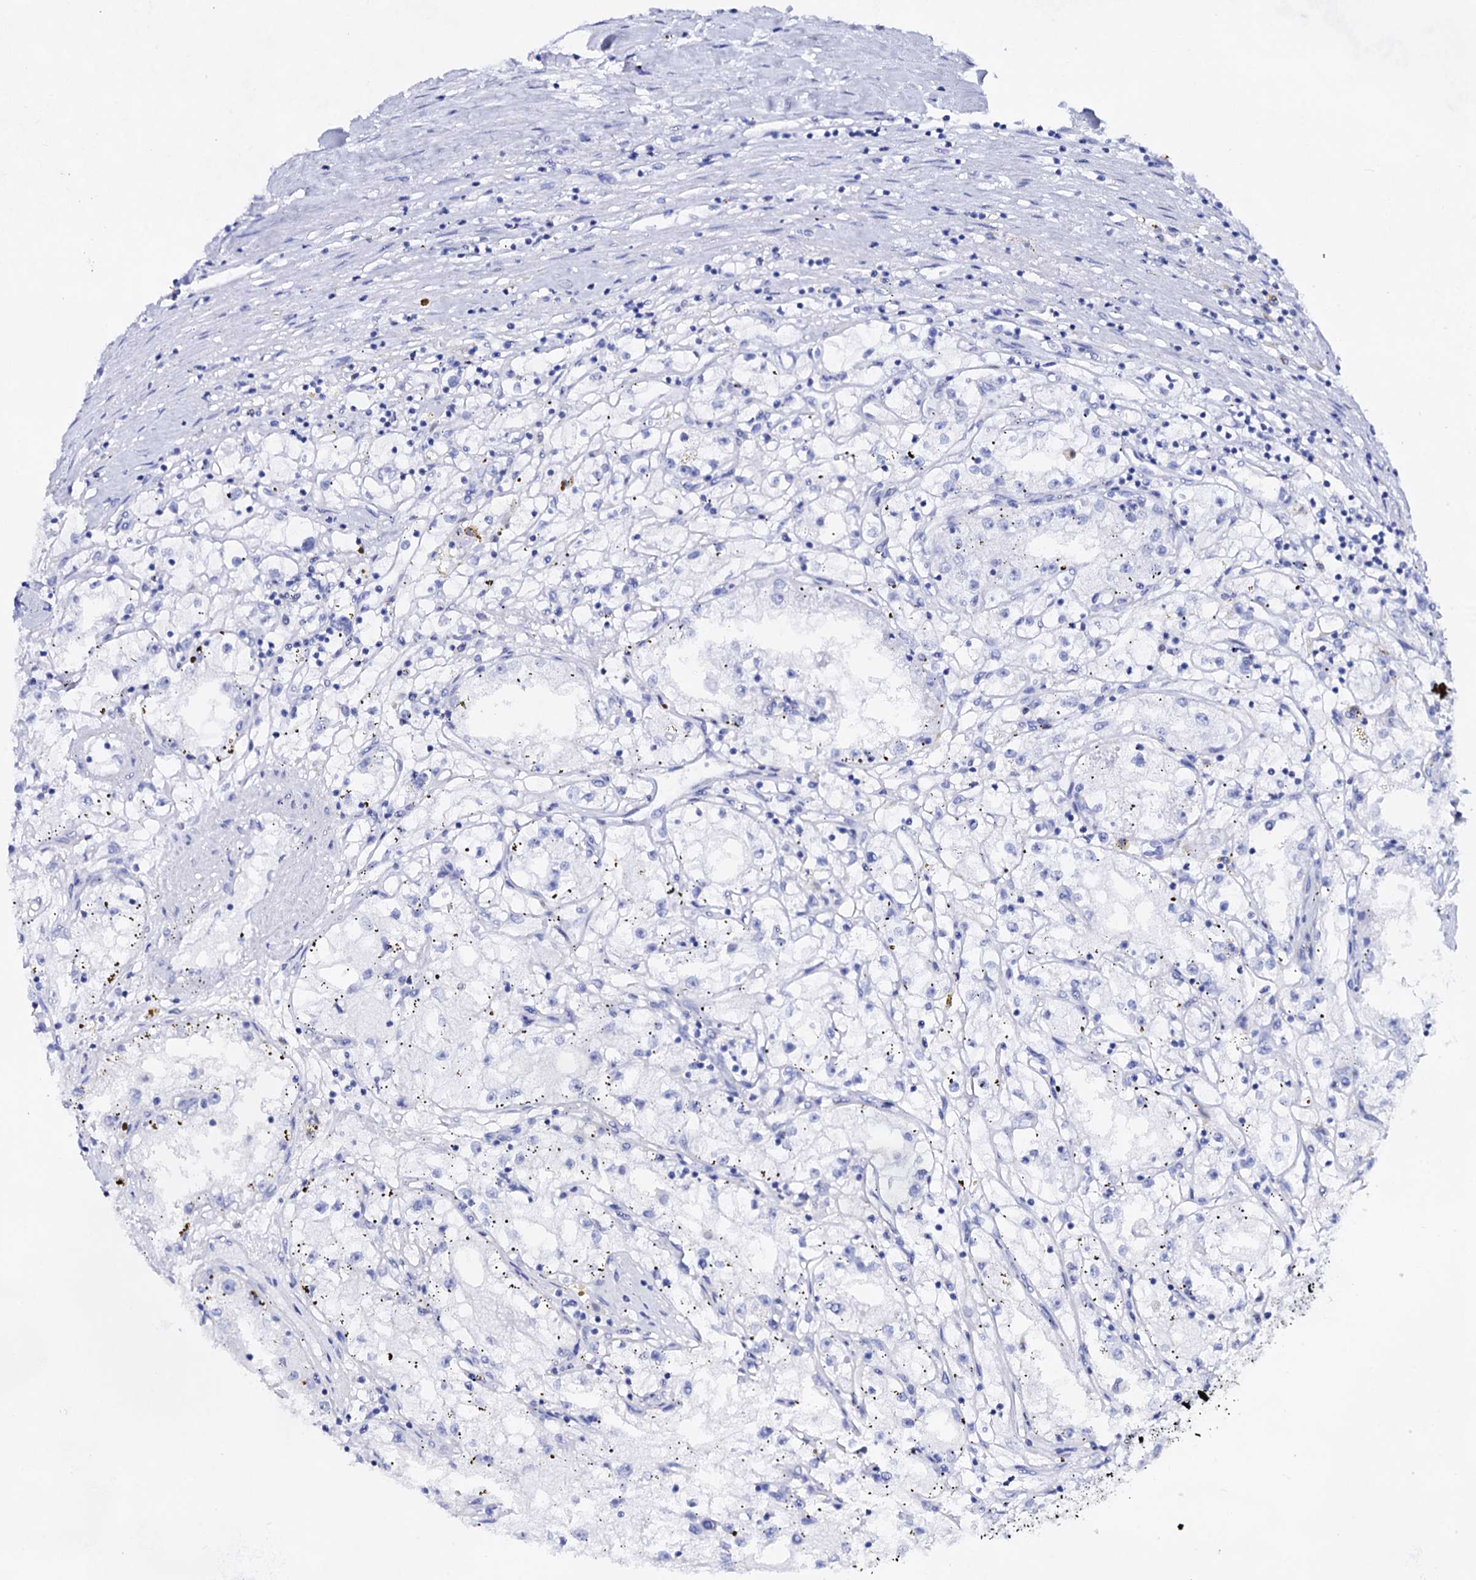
{"staining": {"intensity": "negative", "quantity": "none", "location": "none"}, "tissue": "renal cancer", "cell_type": "Tumor cells", "image_type": "cancer", "snomed": [{"axis": "morphology", "description": "Adenocarcinoma, NOS"}, {"axis": "topography", "description": "Kidney"}], "caption": "Tumor cells show no significant staining in adenocarcinoma (renal).", "gene": "PLIN1", "patient": {"sex": "male", "age": 56}}